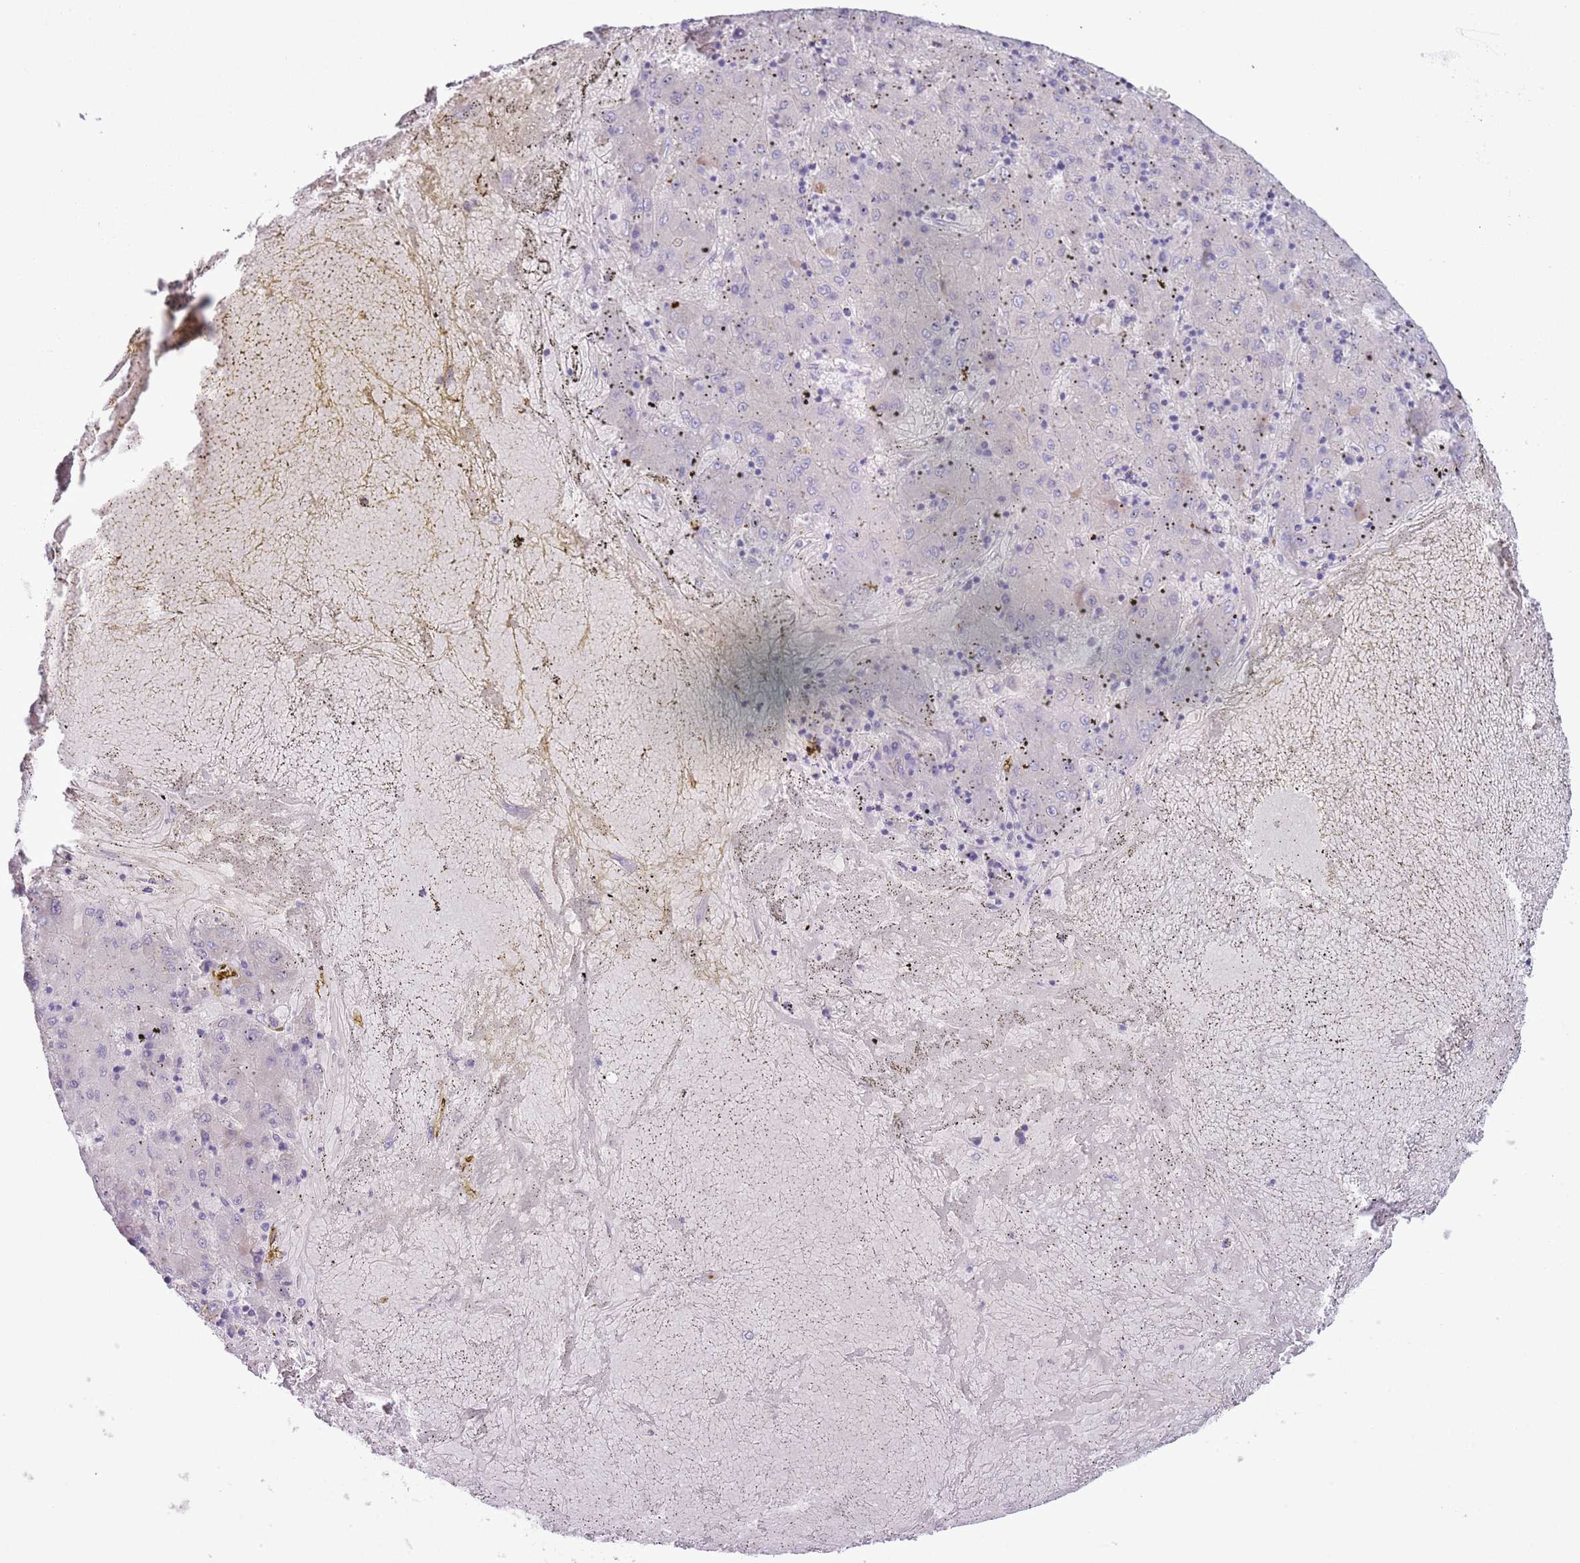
{"staining": {"intensity": "negative", "quantity": "none", "location": "none"}, "tissue": "liver cancer", "cell_type": "Tumor cells", "image_type": "cancer", "snomed": [{"axis": "morphology", "description": "Carcinoma, Hepatocellular, NOS"}, {"axis": "topography", "description": "Liver"}], "caption": "An IHC histopathology image of liver cancer (hepatocellular carcinoma) is shown. There is no staining in tumor cells of liver cancer (hepatocellular carcinoma).", "gene": "CFH", "patient": {"sex": "male", "age": 72}}